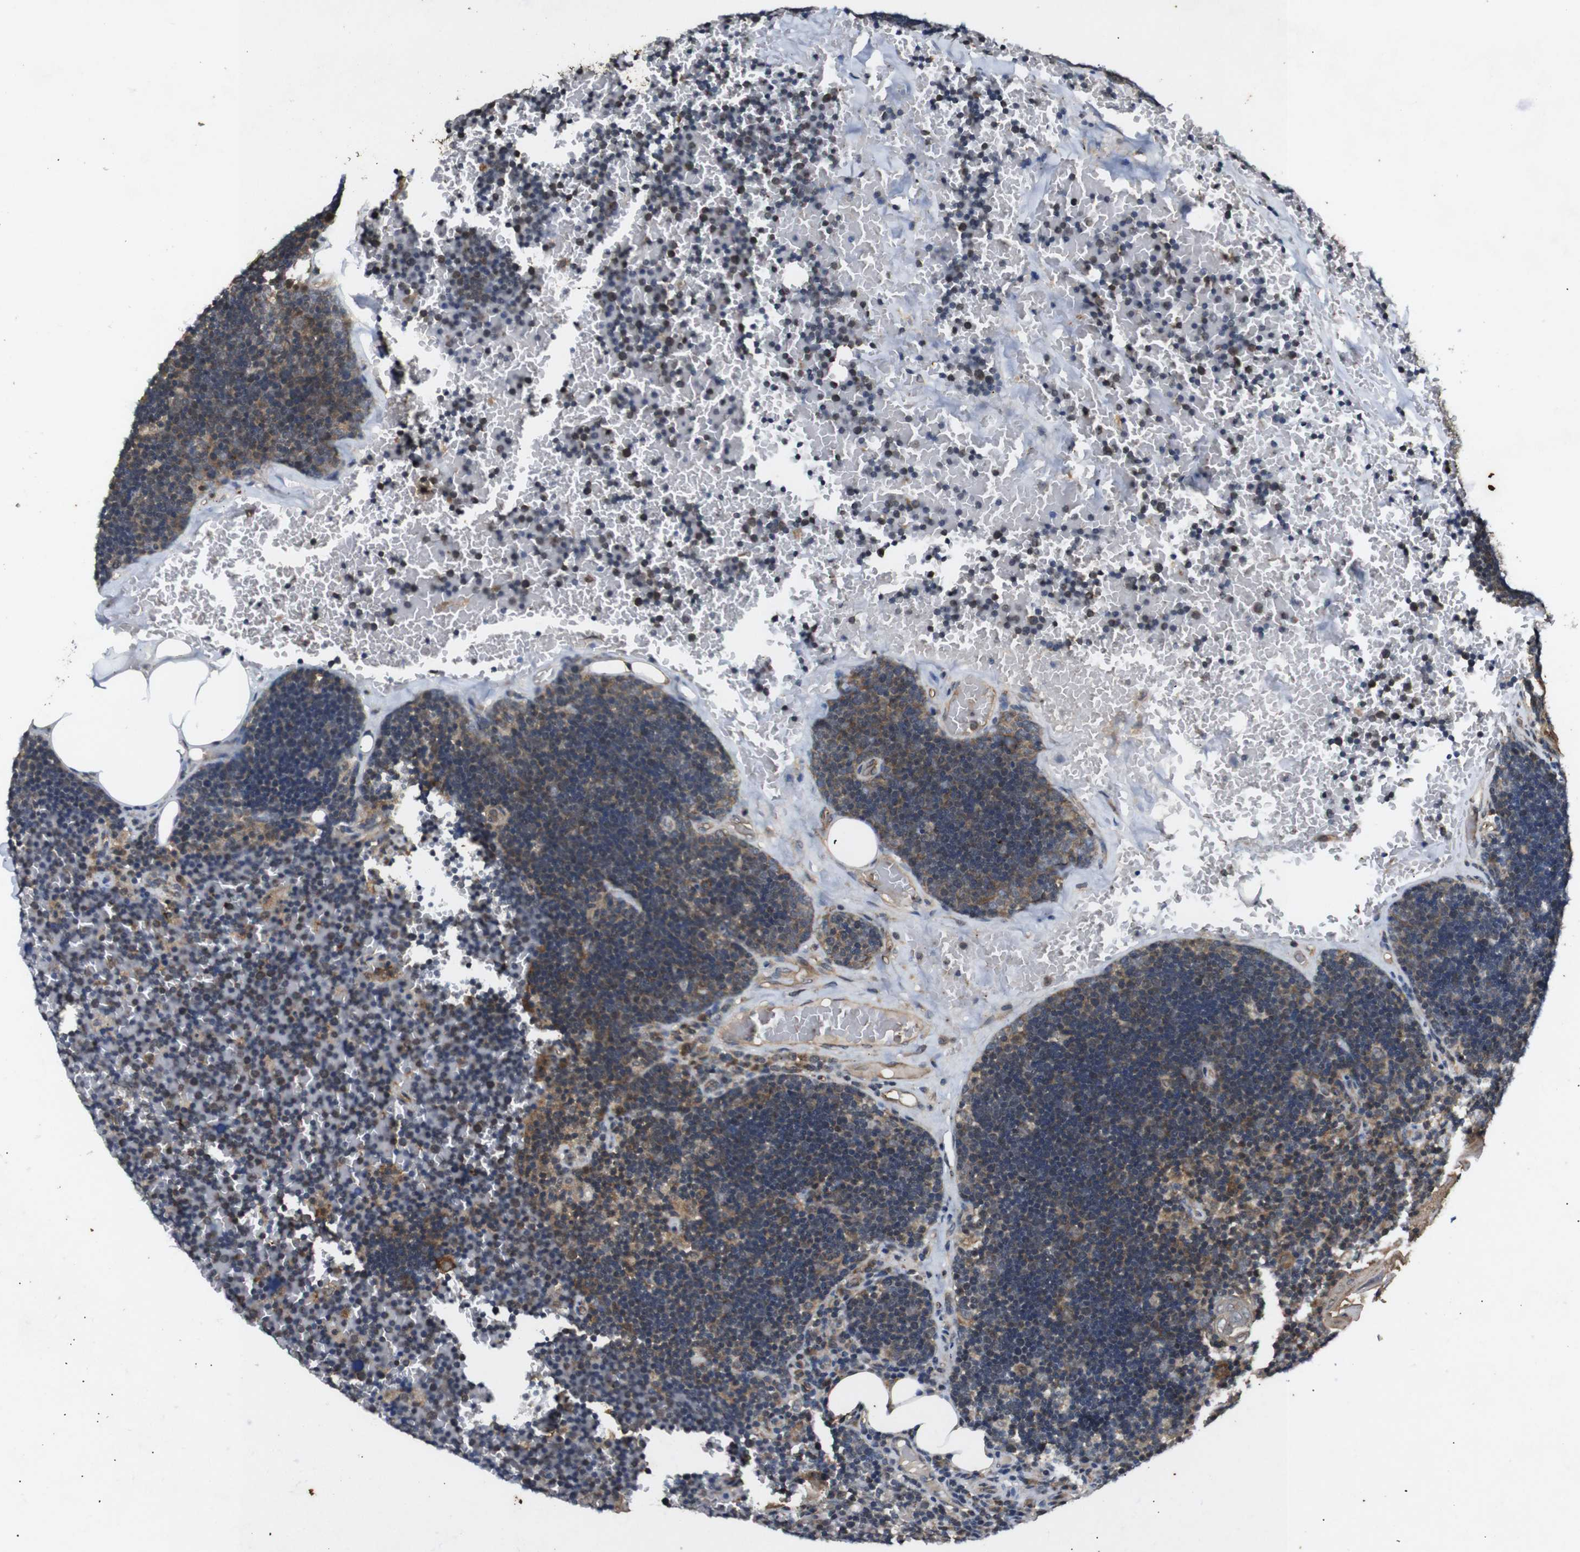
{"staining": {"intensity": "moderate", "quantity": ">75%", "location": "cytoplasmic/membranous"}, "tissue": "lymph node", "cell_type": "Germinal center cells", "image_type": "normal", "snomed": [{"axis": "morphology", "description": "Normal tissue, NOS"}, {"axis": "topography", "description": "Lymph node"}], "caption": "DAB (3,3'-diaminobenzidine) immunohistochemical staining of benign human lymph node shows moderate cytoplasmic/membranous protein staining in approximately >75% of germinal center cells.", "gene": "RIPK1", "patient": {"sex": "male", "age": 33}}